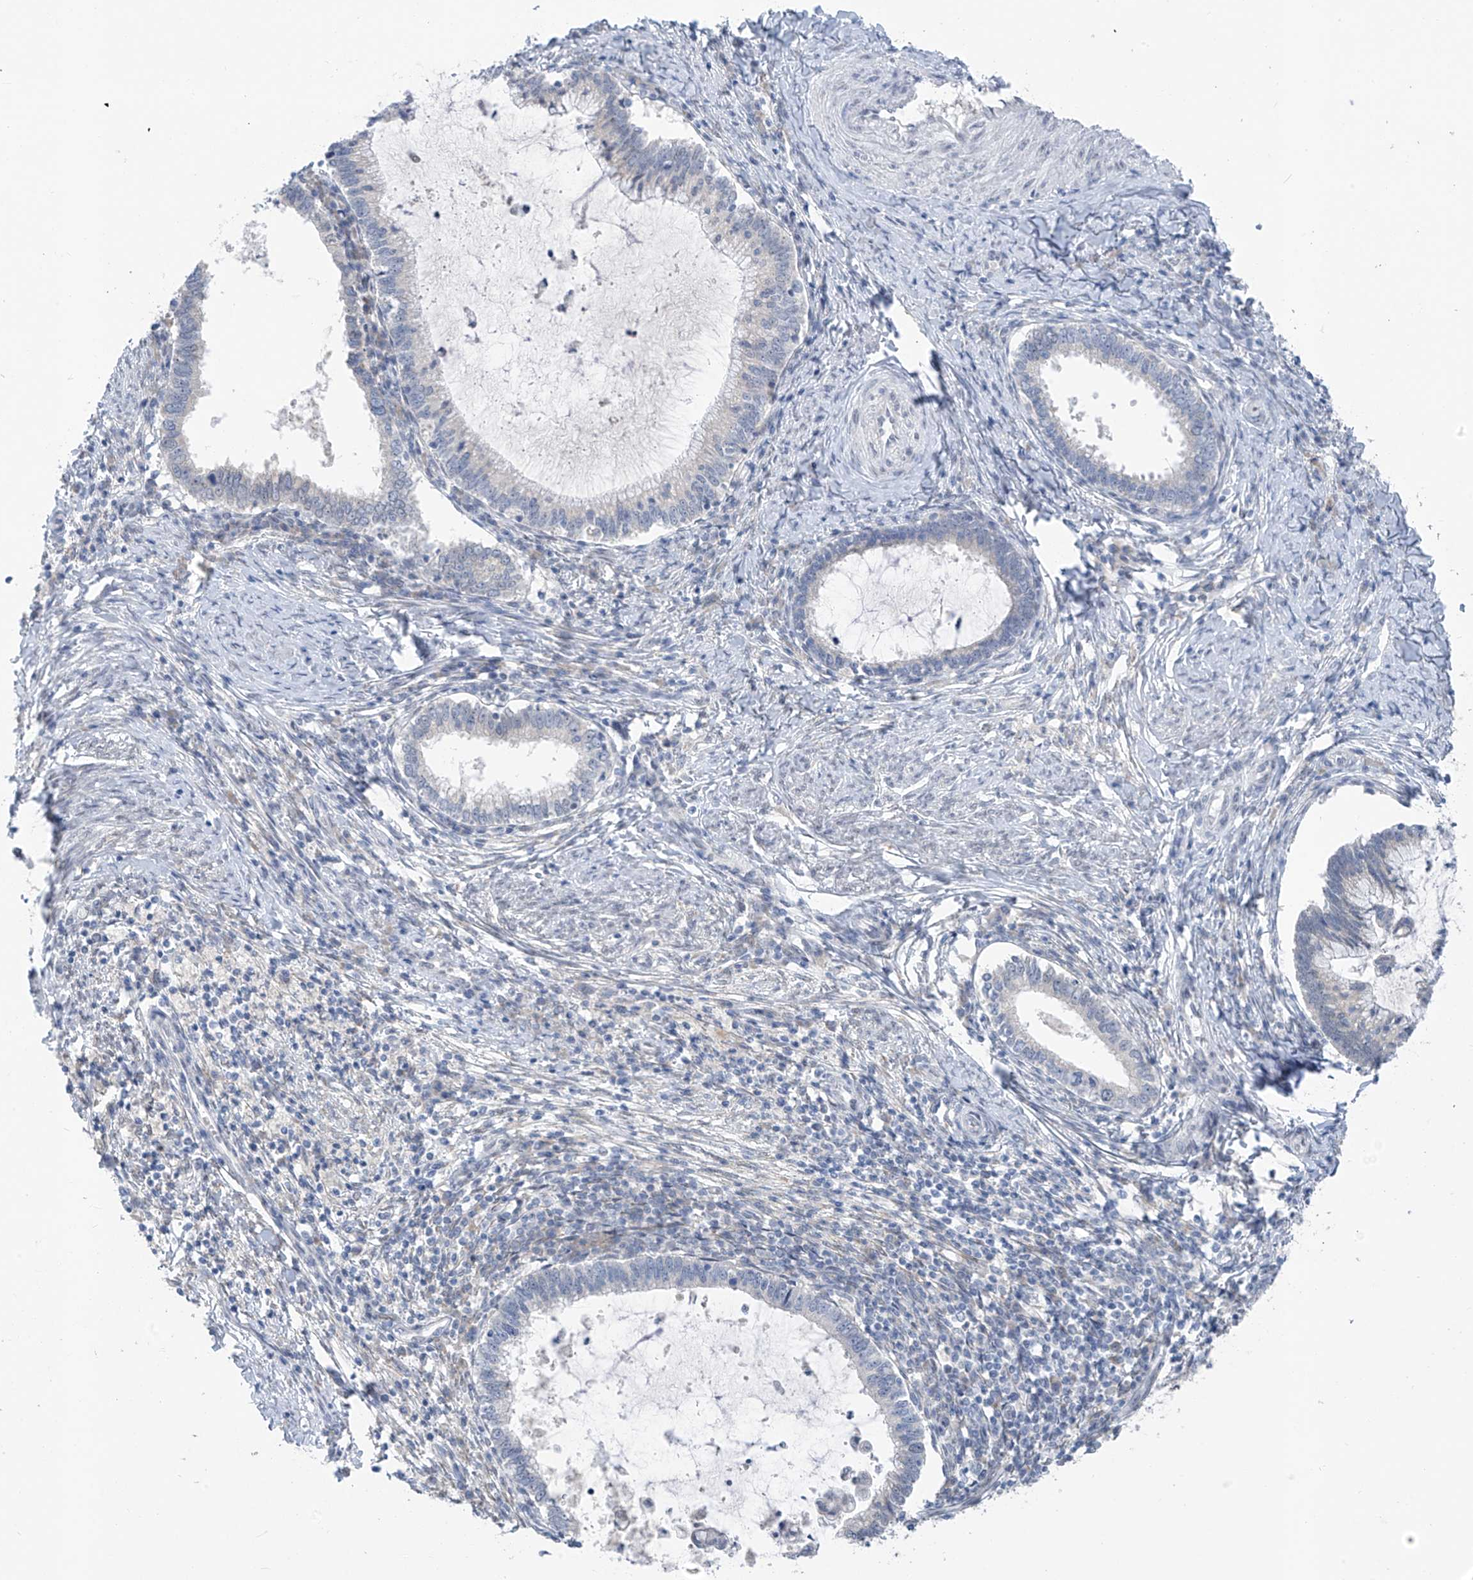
{"staining": {"intensity": "negative", "quantity": "none", "location": "none"}, "tissue": "cervical cancer", "cell_type": "Tumor cells", "image_type": "cancer", "snomed": [{"axis": "morphology", "description": "Adenocarcinoma, NOS"}, {"axis": "topography", "description": "Cervix"}], "caption": "Adenocarcinoma (cervical) was stained to show a protein in brown. There is no significant staining in tumor cells.", "gene": "CYP4V2", "patient": {"sex": "female", "age": 36}}